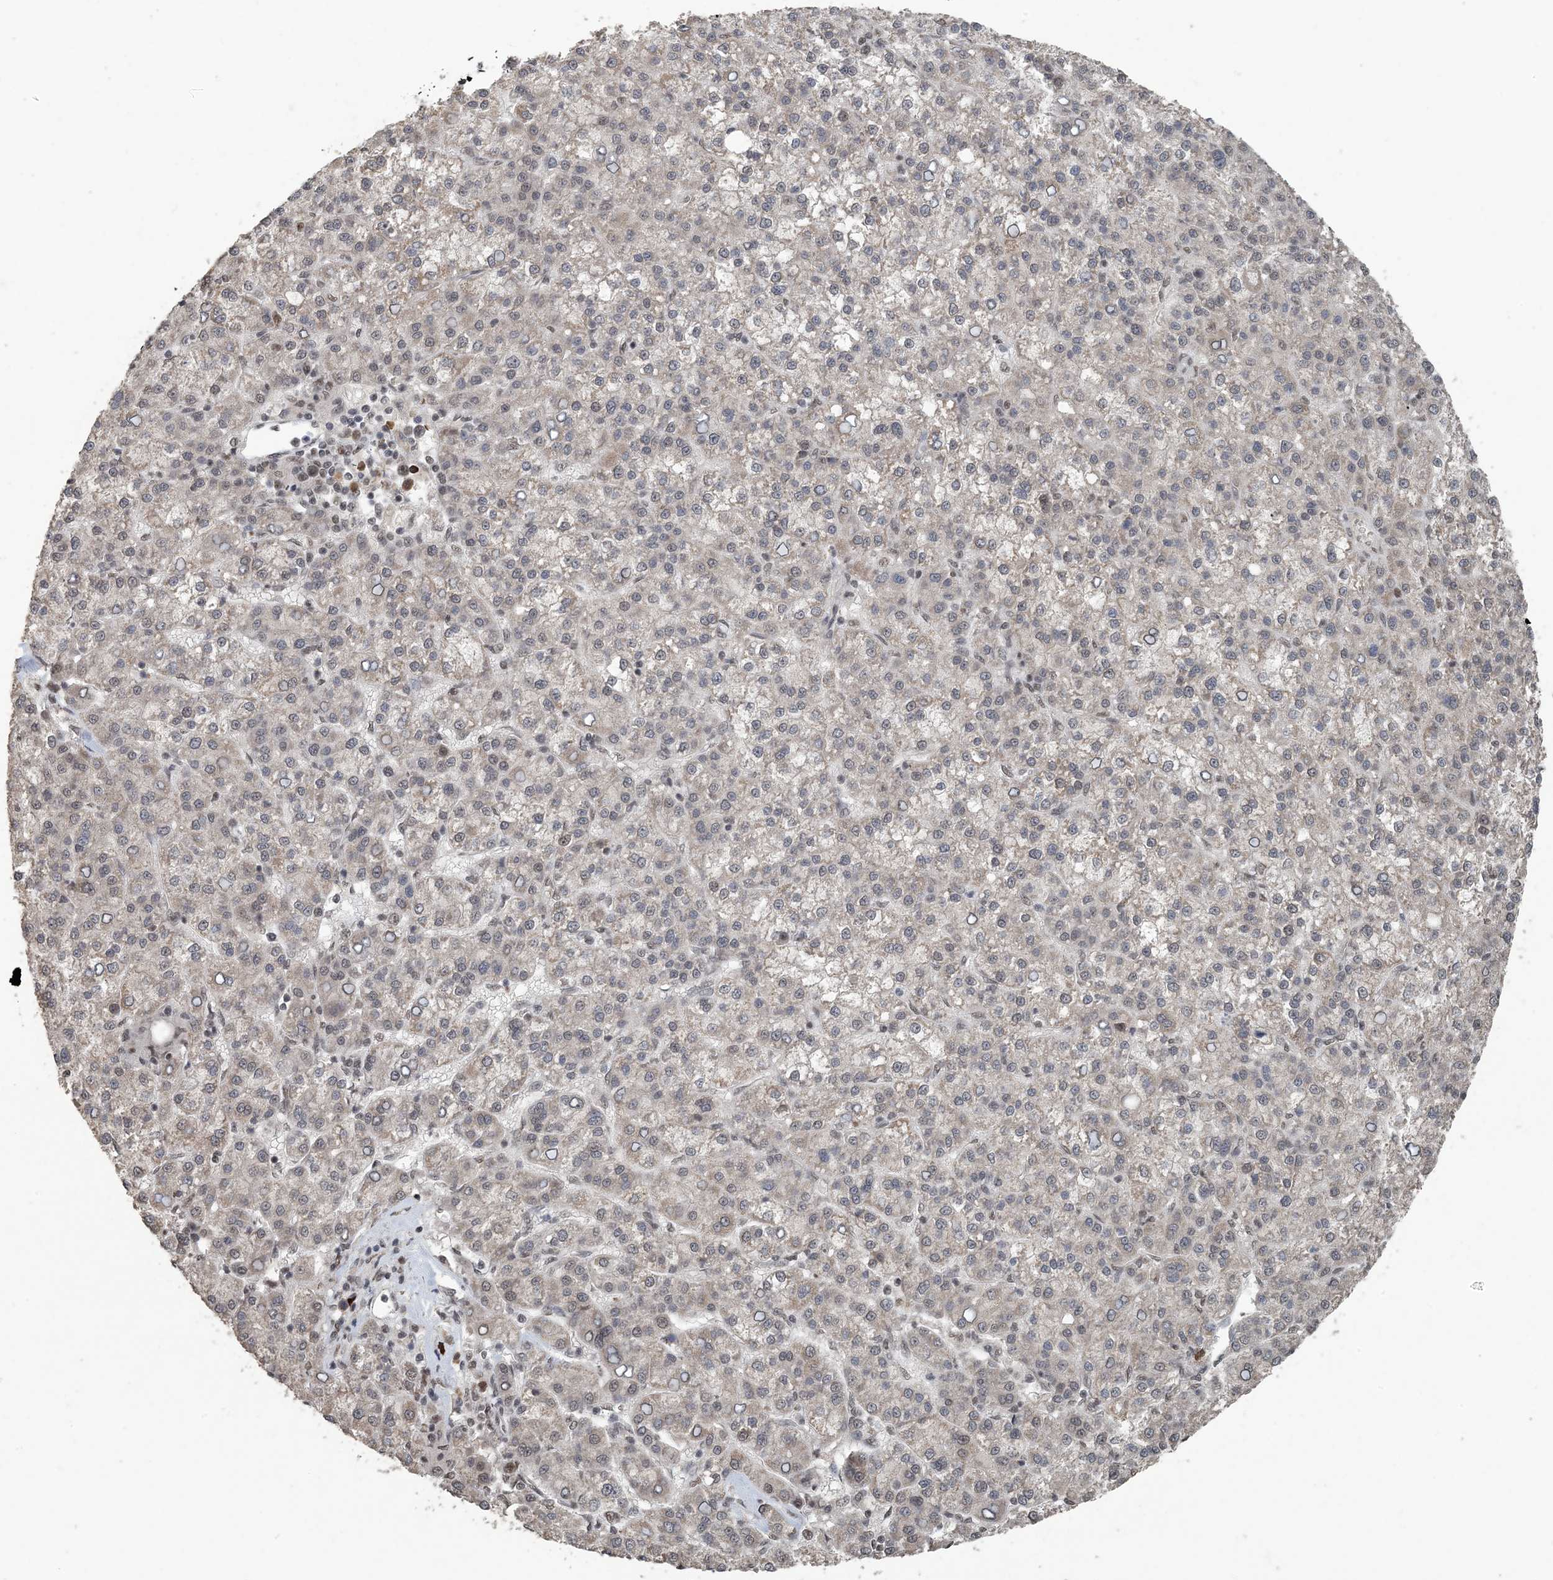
{"staining": {"intensity": "negative", "quantity": "none", "location": "none"}, "tissue": "liver cancer", "cell_type": "Tumor cells", "image_type": "cancer", "snomed": [{"axis": "morphology", "description": "Carcinoma, Hepatocellular, NOS"}, {"axis": "topography", "description": "Liver"}], "caption": "Liver cancer stained for a protein using immunohistochemistry reveals no expression tumor cells.", "gene": "MBD2", "patient": {"sex": "female", "age": 58}}